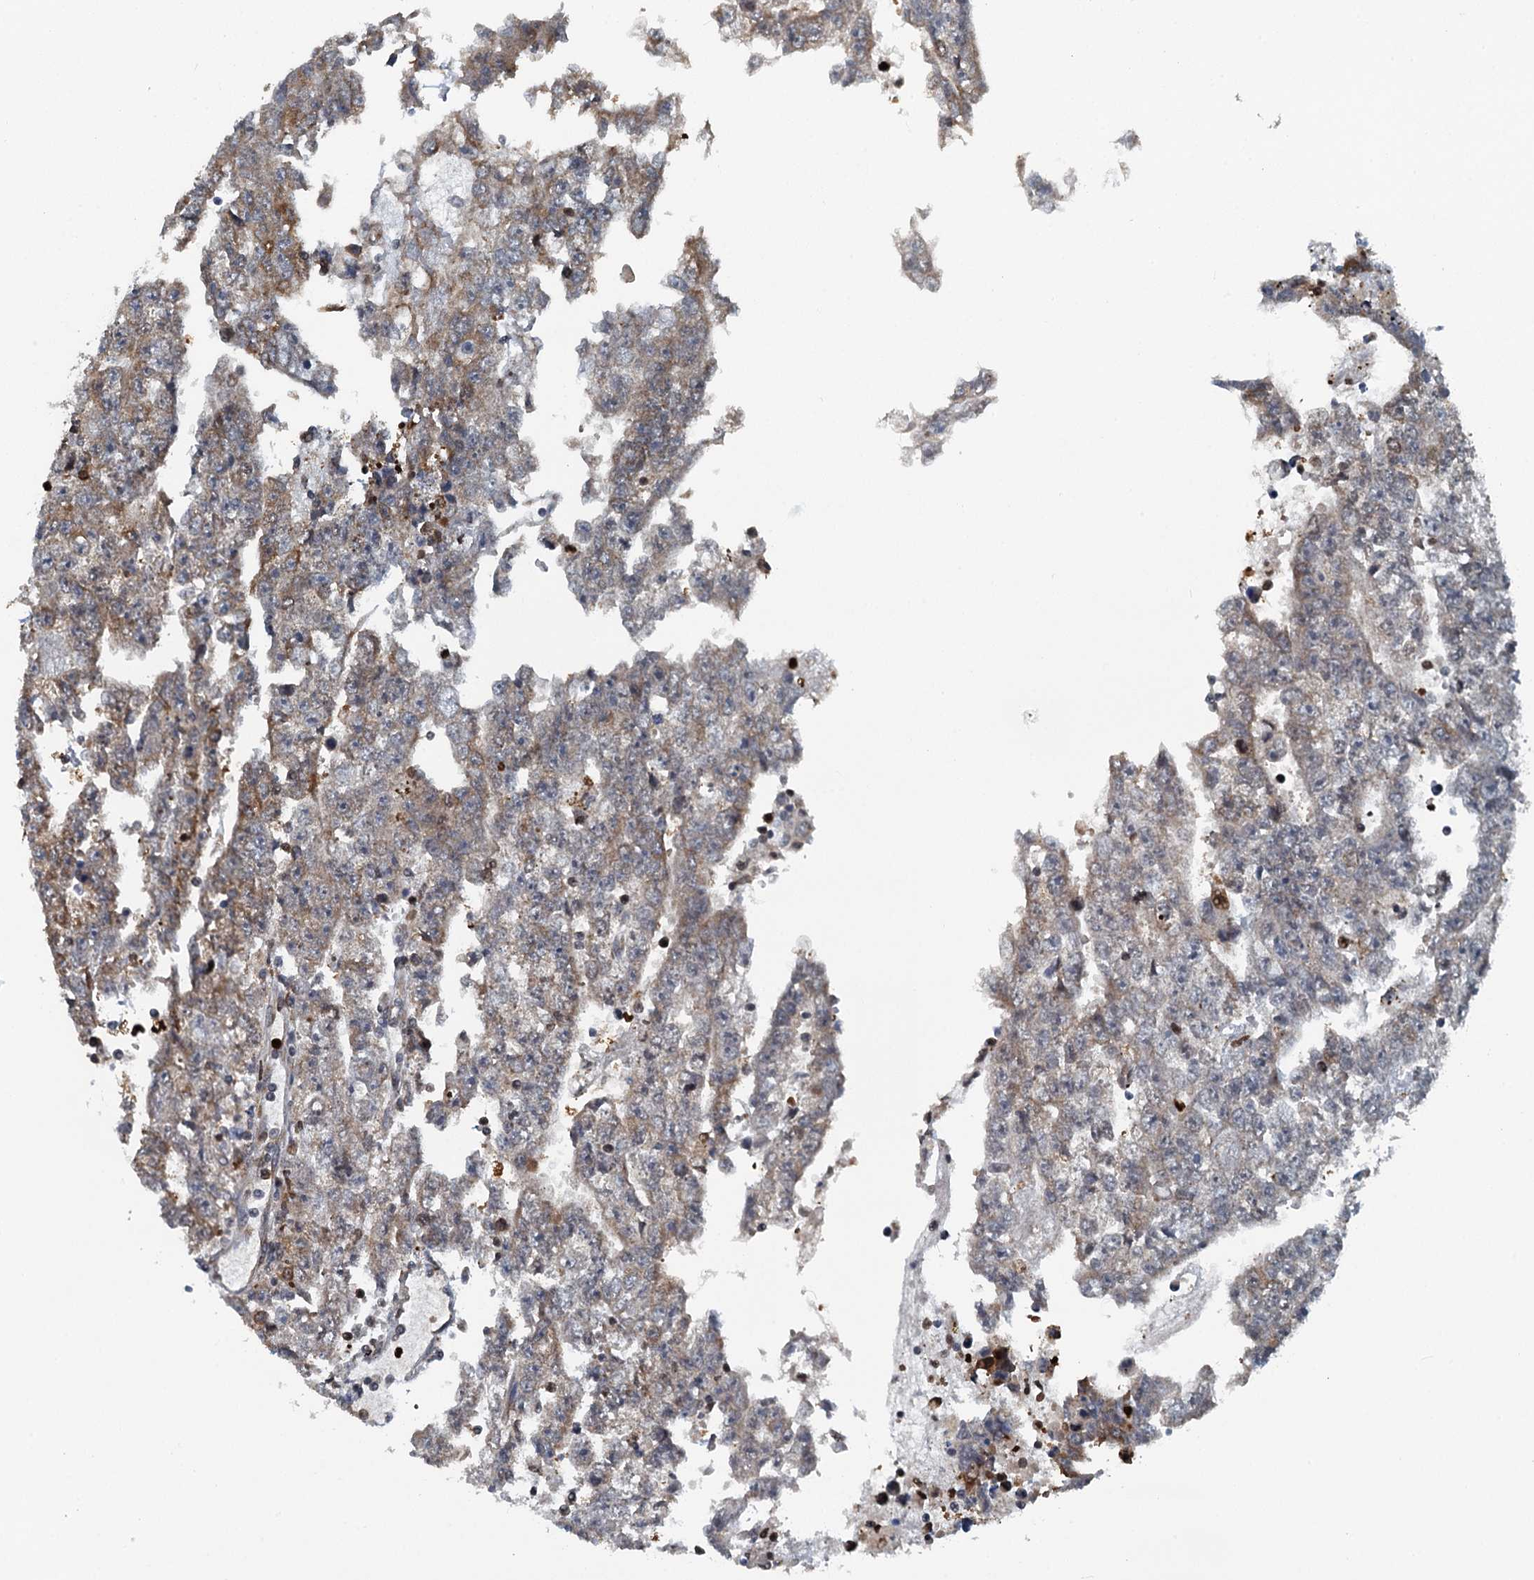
{"staining": {"intensity": "moderate", "quantity": "<25%", "location": "cytoplasmic/membranous"}, "tissue": "testis cancer", "cell_type": "Tumor cells", "image_type": "cancer", "snomed": [{"axis": "morphology", "description": "Carcinoma, Embryonal, NOS"}, {"axis": "topography", "description": "Testis"}], "caption": "This is an image of immunohistochemistry staining of embryonal carcinoma (testis), which shows moderate staining in the cytoplasmic/membranous of tumor cells.", "gene": "GPI", "patient": {"sex": "male", "age": 25}}